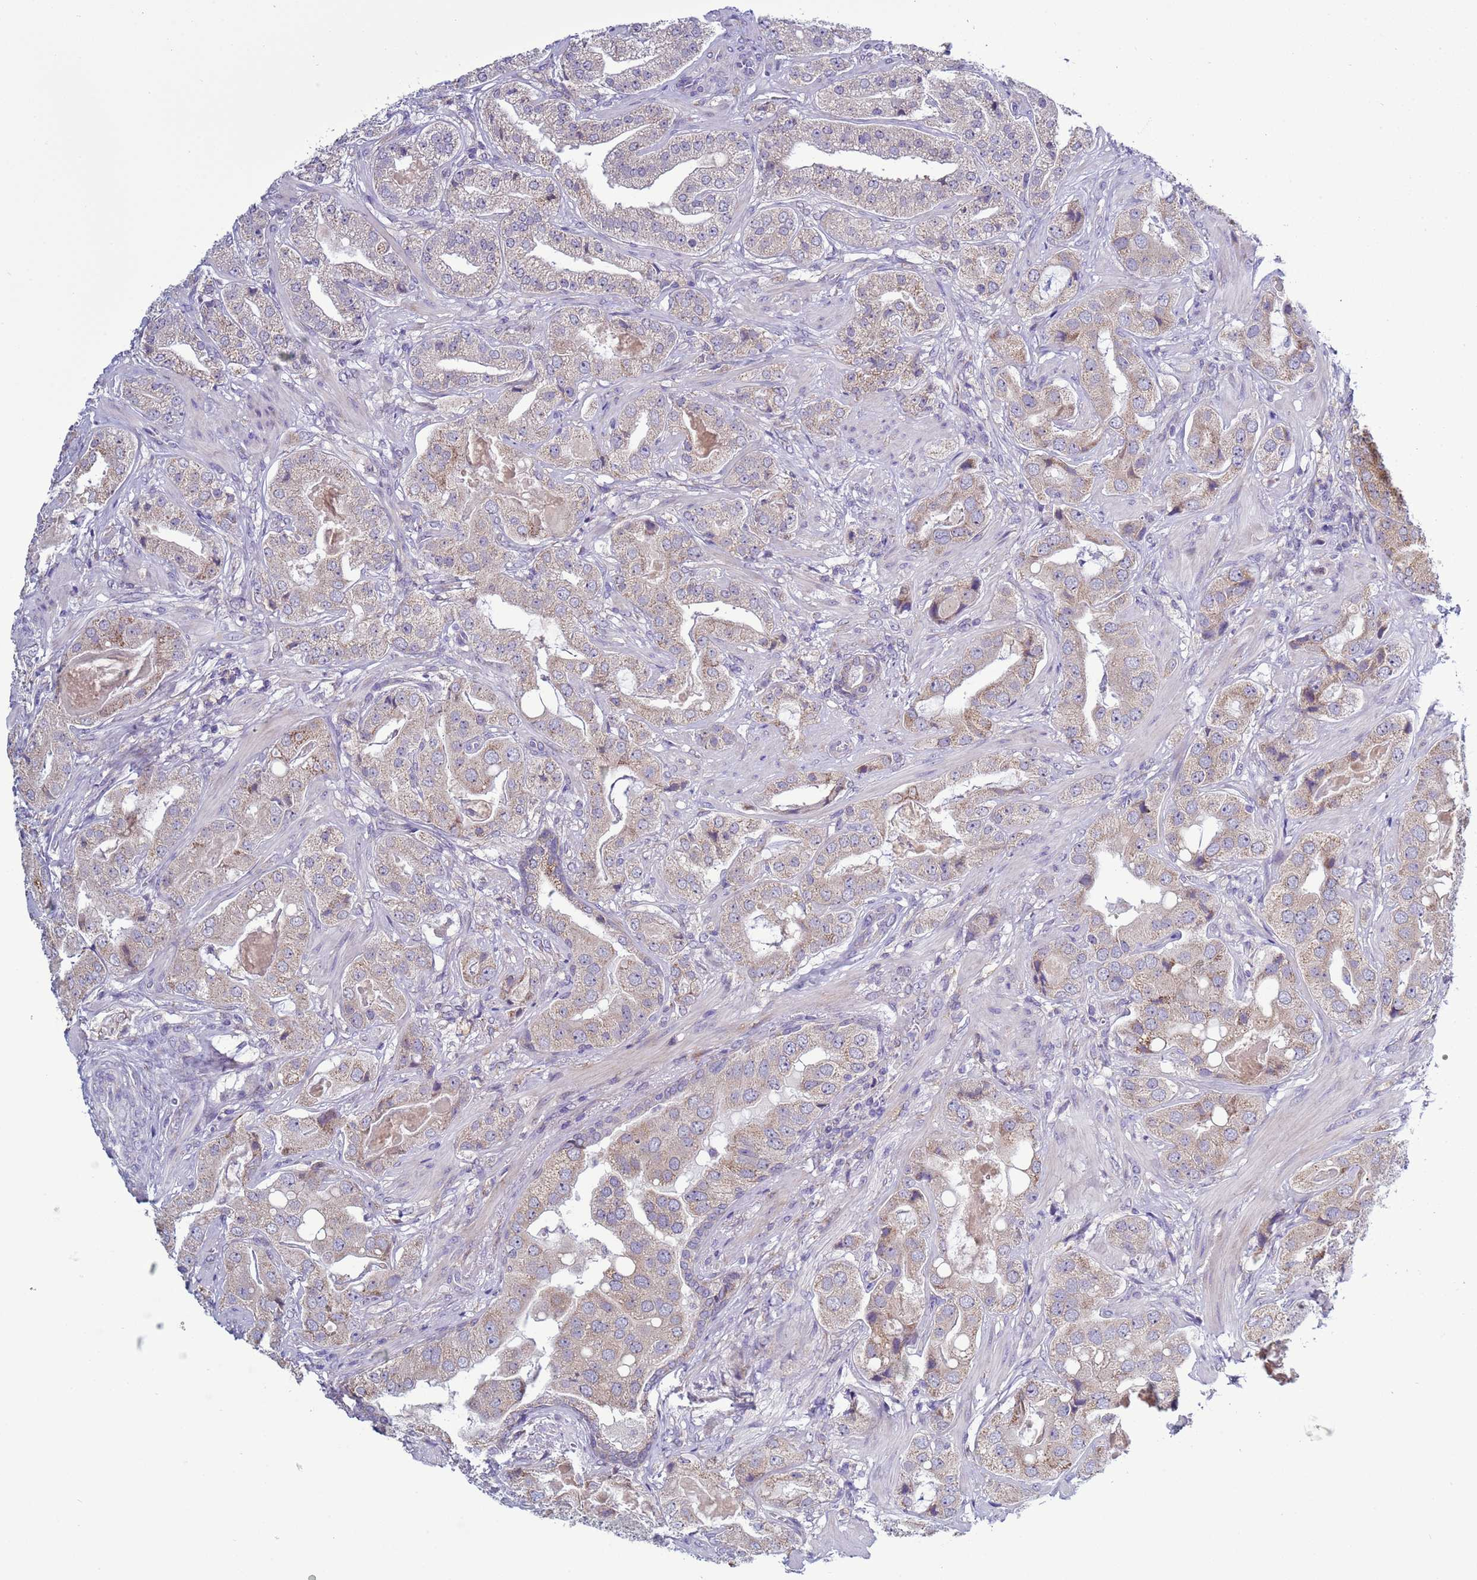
{"staining": {"intensity": "weak", "quantity": "25%-75%", "location": "cytoplasmic/membranous"}, "tissue": "prostate cancer", "cell_type": "Tumor cells", "image_type": "cancer", "snomed": [{"axis": "morphology", "description": "Adenocarcinoma, High grade"}, {"axis": "topography", "description": "Prostate"}], "caption": "Immunohistochemistry (IHC) image of human prostate cancer stained for a protein (brown), which exhibits low levels of weak cytoplasmic/membranous expression in approximately 25%-75% of tumor cells.", "gene": "ABHD17B", "patient": {"sex": "male", "age": 63}}